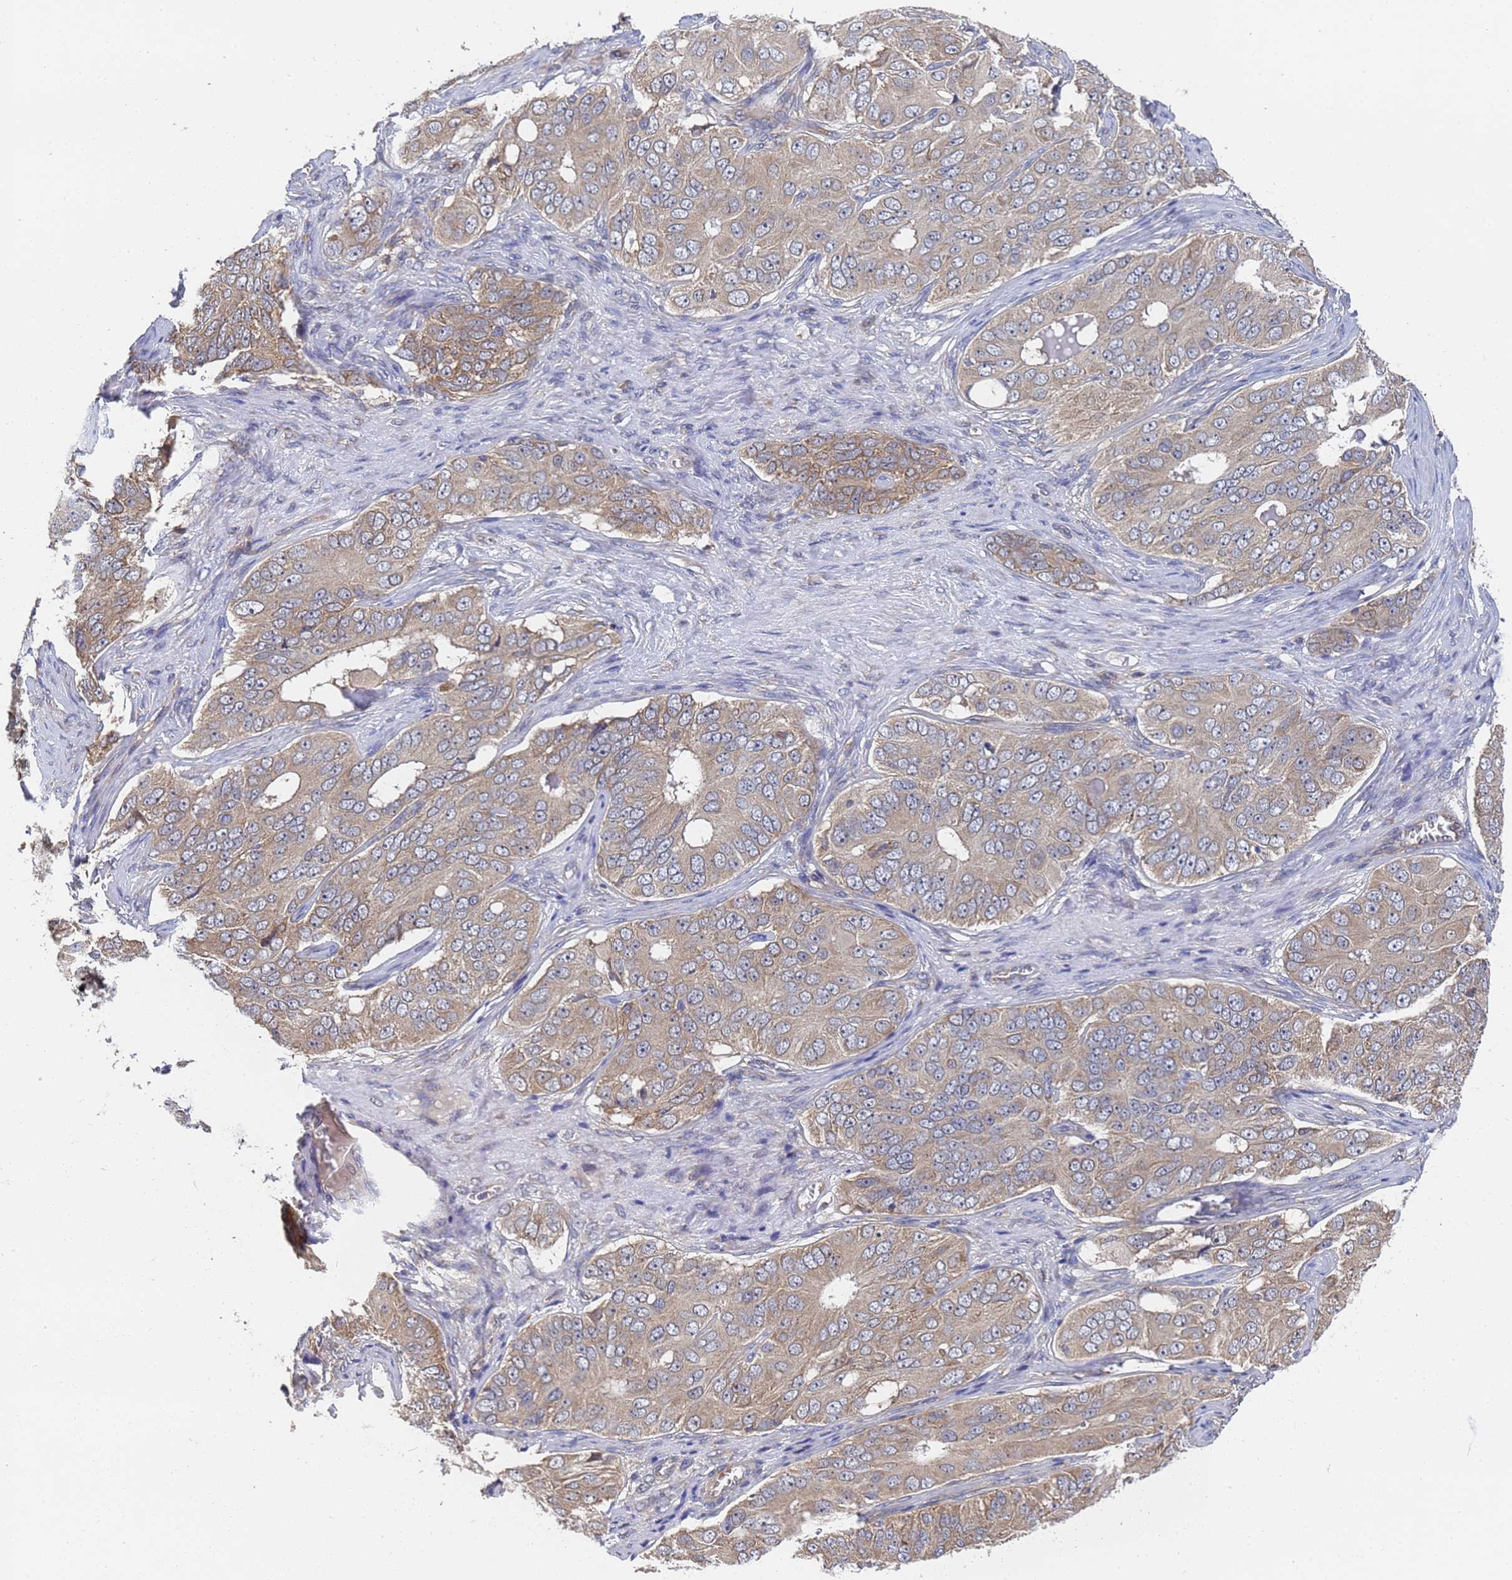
{"staining": {"intensity": "weak", "quantity": ">75%", "location": "cytoplasmic/membranous"}, "tissue": "ovarian cancer", "cell_type": "Tumor cells", "image_type": "cancer", "snomed": [{"axis": "morphology", "description": "Carcinoma, endometroid"}, {"axis": "topography", "description": "Ovary"}], "caption": "Tumor cells show weak cytoplasmic/membranous staining in approximately >75% of cells in ovarian cancer (endometroid carcinoma).", "gene": "ALS2CL", "patient": {"sex": "female", "age": 51}}